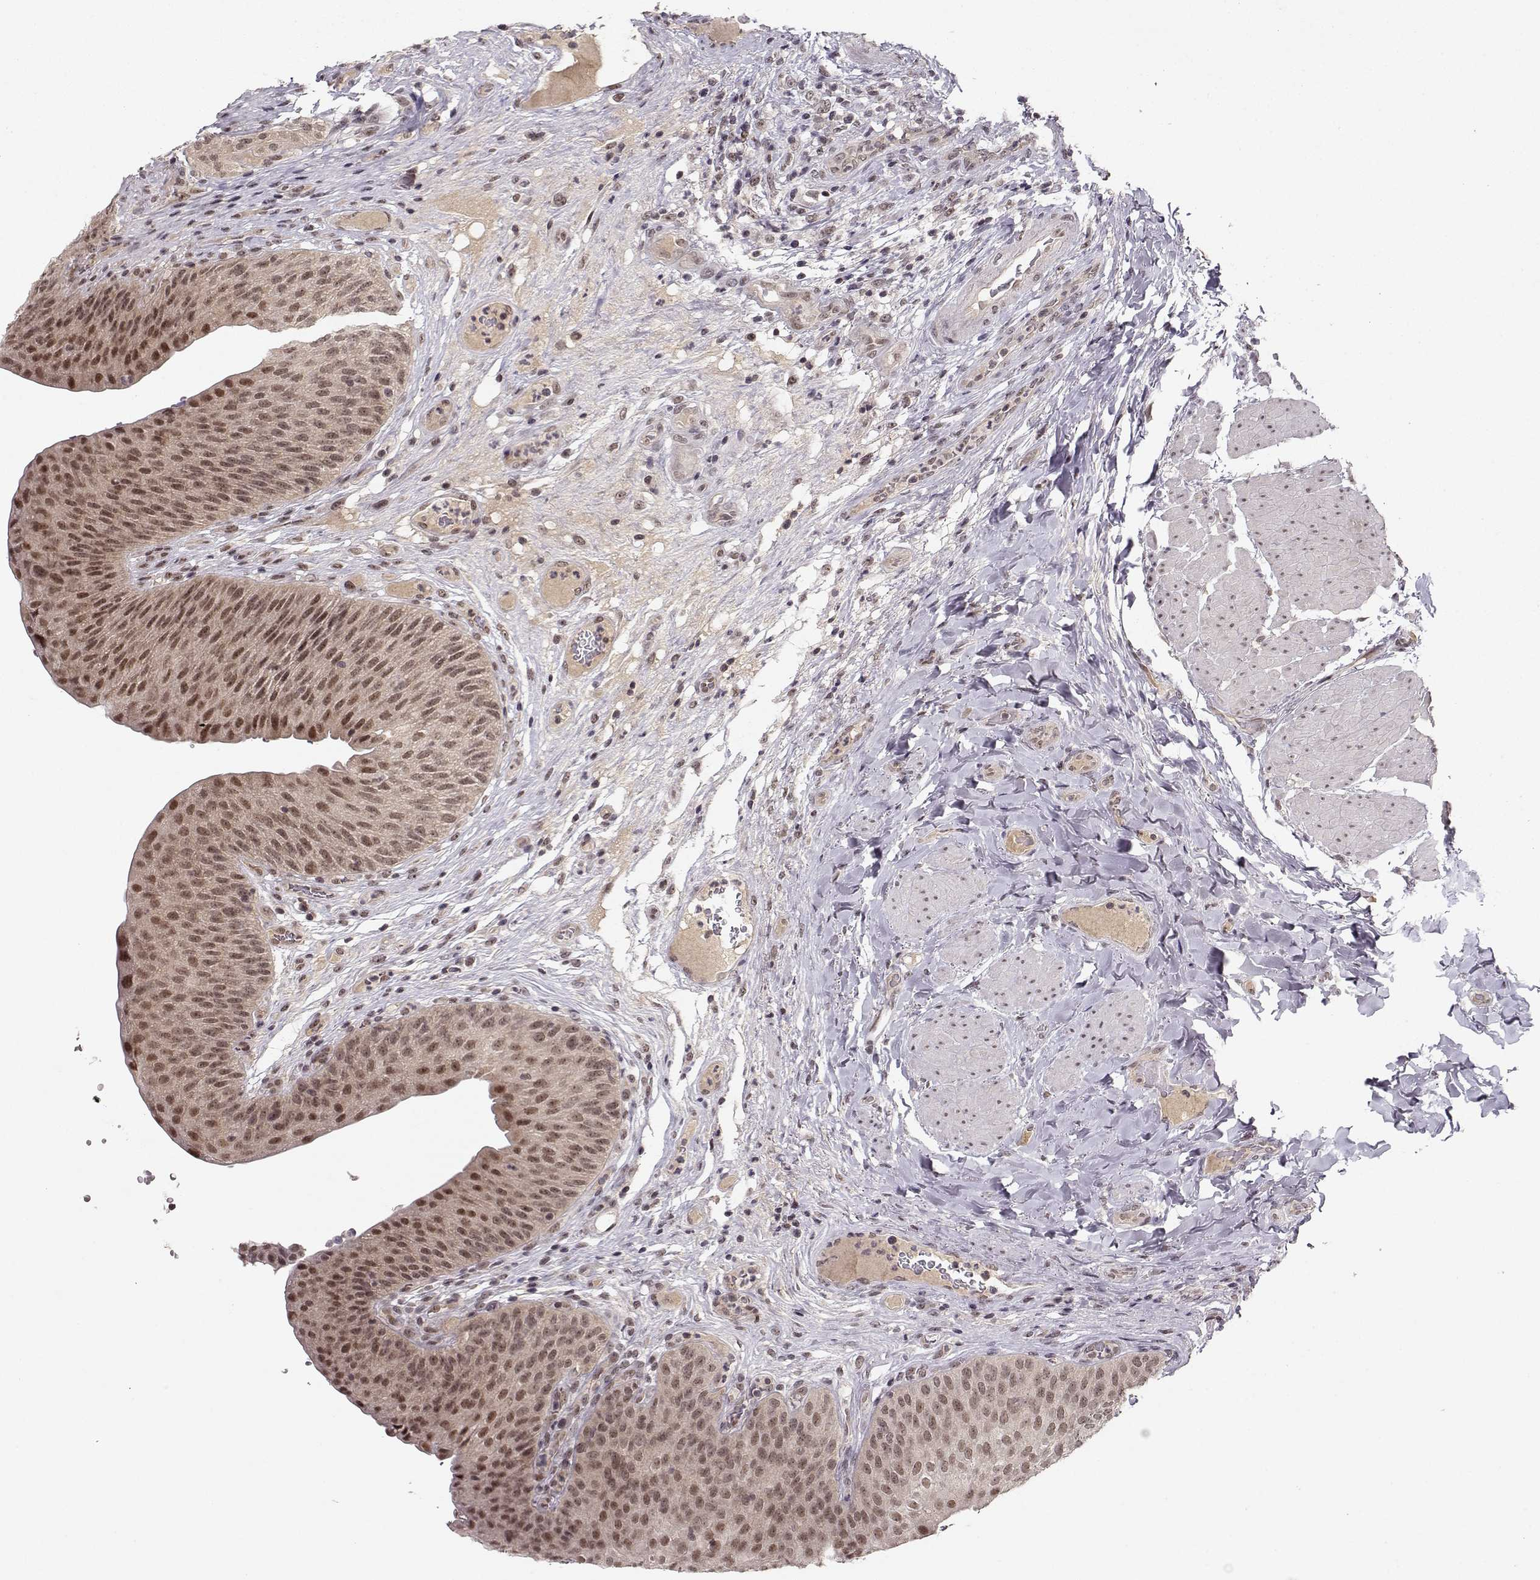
{"staining": {"intensity": "strong", "quantity": "25%-75%", "location": "nuclear"}, "tissue": "urinary bladder", "cell_type": "Urothelial cells", "image_type": "normal", "snomed": [{"axis": "morphology", "description": "Normal tissue, NOS"}, {"axis": "topography", "description": "Urinary bladder"}], "caption": "A brown stain shows strong nuclear expression of a protein in urothelial cells of benign human urinary bladder. (brown staining indicates protein expression, while blue staining denotes nuclei).", "gene": "CSNK2A1", "patient": {"sex": "male", "age": 66}}